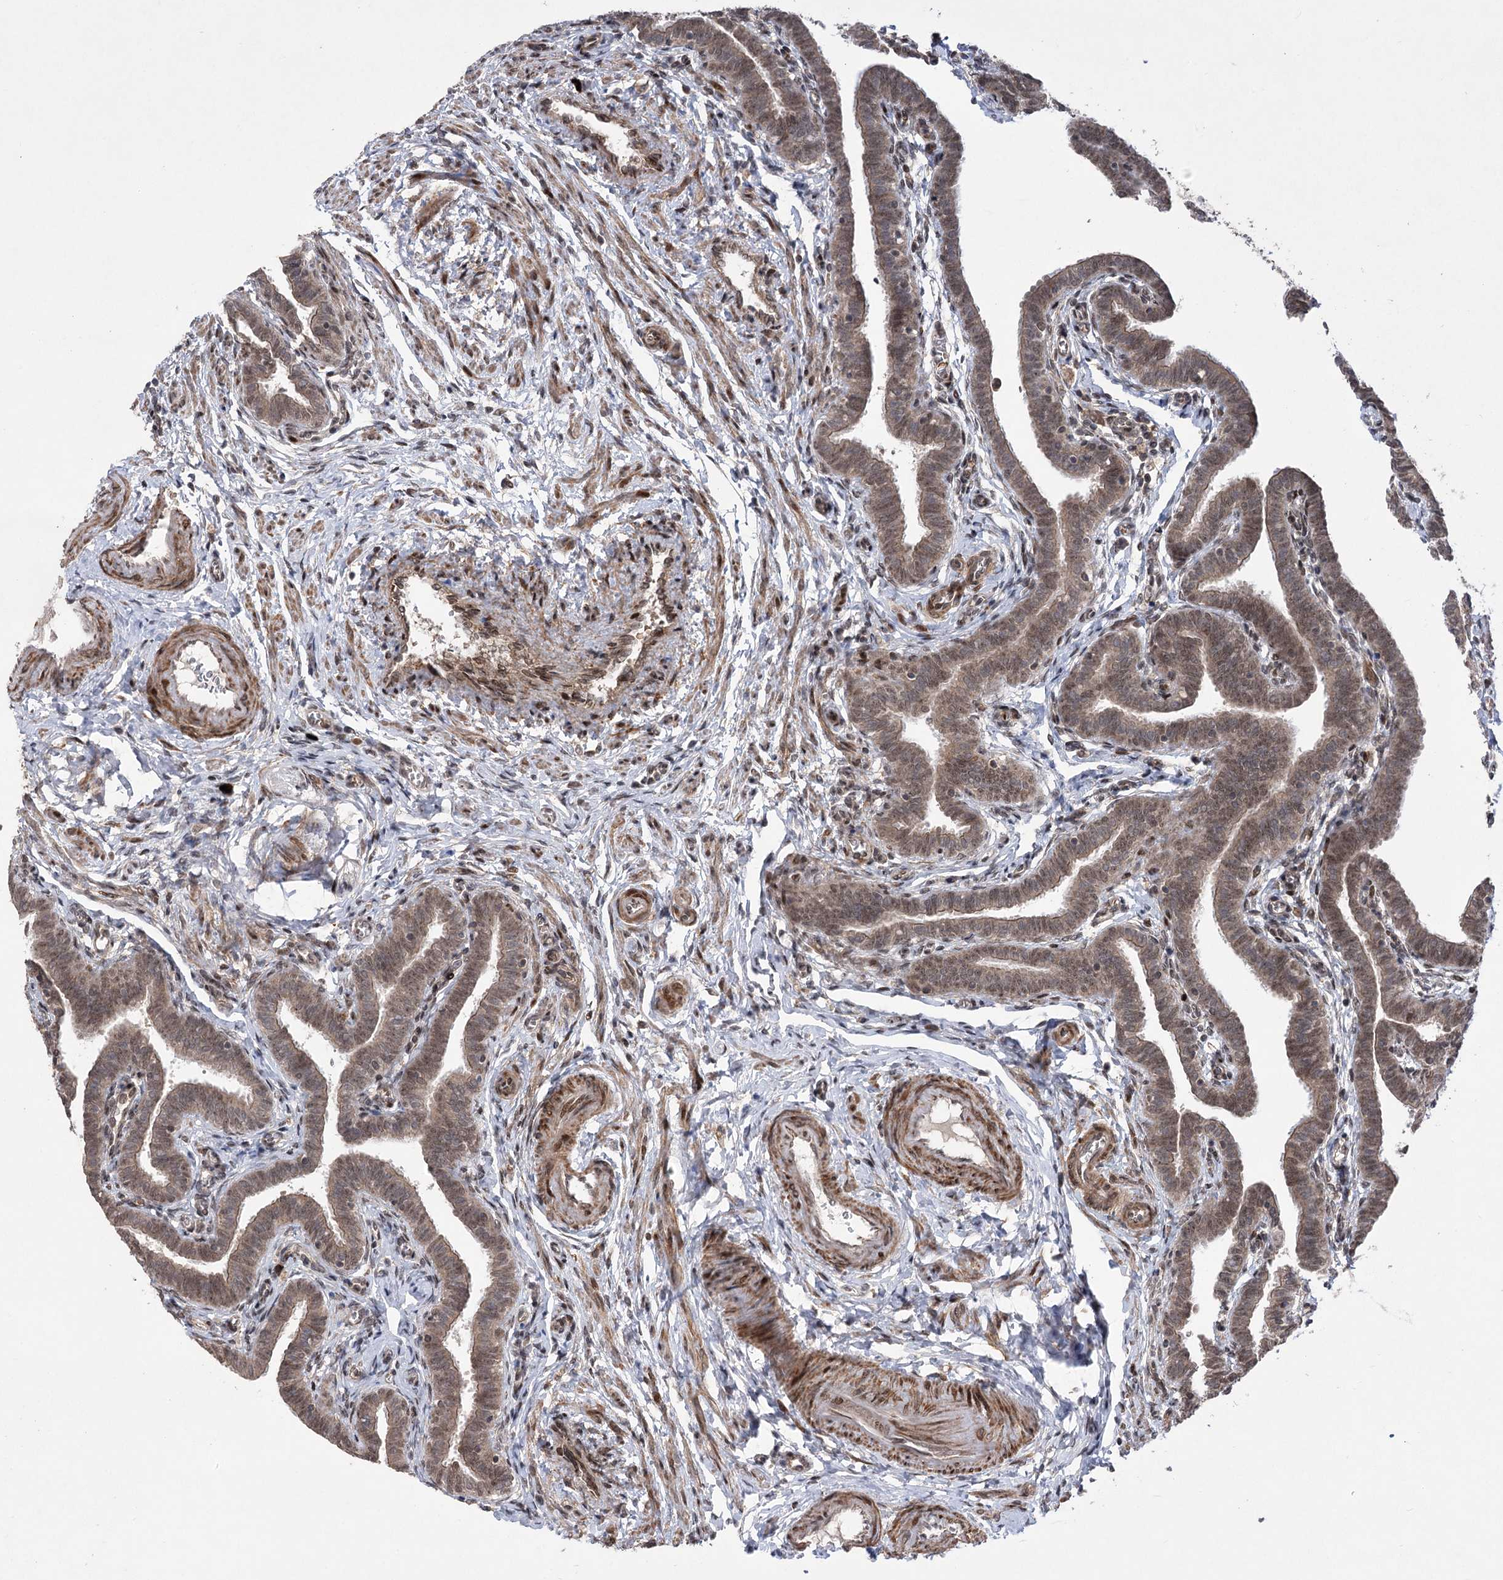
{"staining": {"intensity": "weak", "quantity": ">75%", "location": "cytoplasmic/membranous,nuclear"}, "tissue": "fallopian tube", "cell_type": "Glandular cells", "image_type": "normal", "snomed": [{"axis": "morphology", "description": "Normal tissue, NOS"}, {"axis": "topography", "description": "Fallopian tube"}], "caption": "This image demonstrates IHC staining of benign fallopian tube, with low weak cytoplasmic/membranous,nuclear positivity in about >75% of glandular cells.", "gene": "TENM2", "patient": {"sex": "female", "age": 36}}